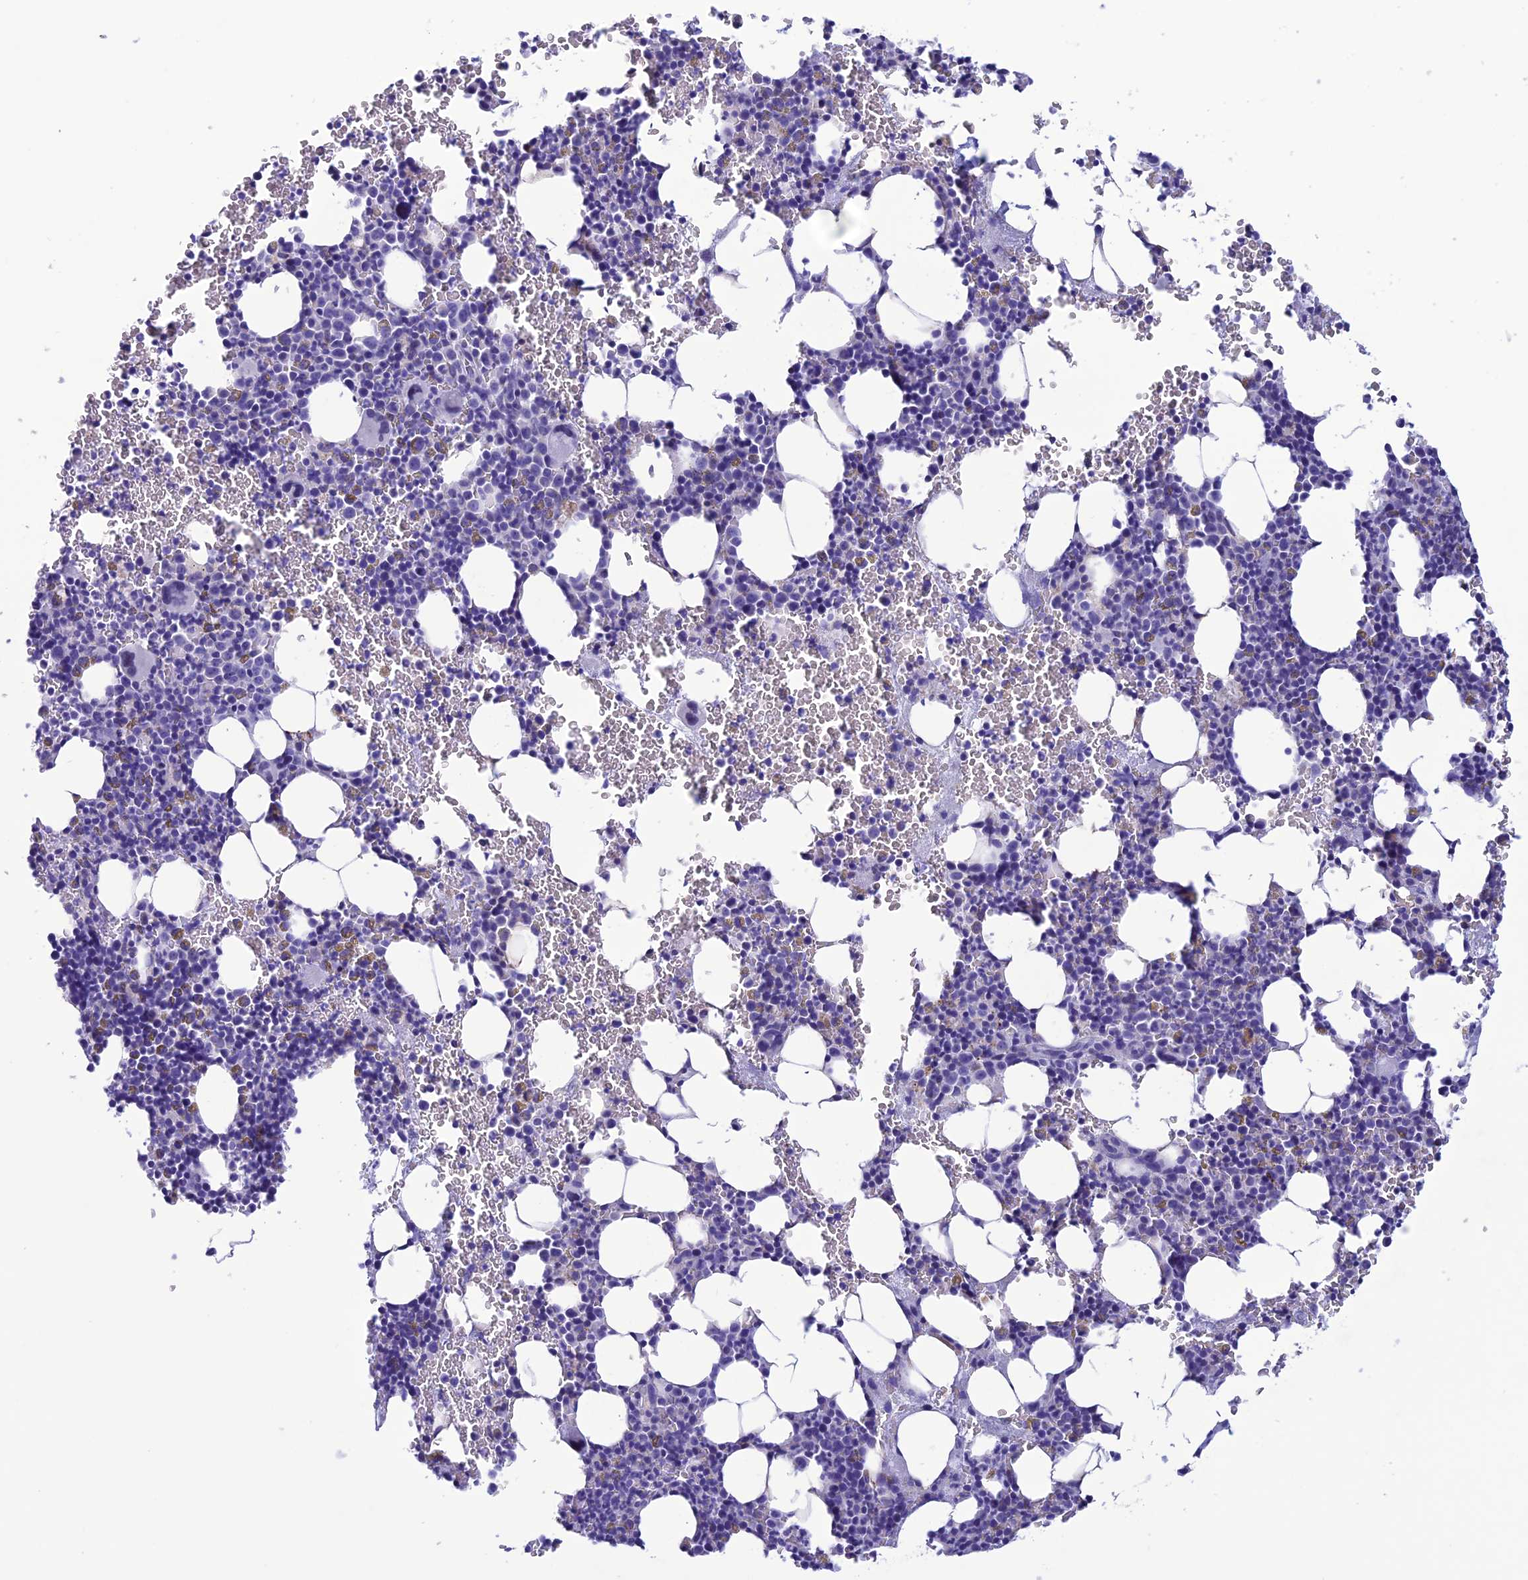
{"staining": {"intensity": "negative", "quantity": "none", "location": "none"}, "tissue": "bone marrow", "cell_type": "Hematopoietic cells", "image_type": "normal", "snomed": [{"axis": "morphology", "description": "Normal tissue, NOS"}, {"axis": "topography", "description": "Bone marrow"}], "caption": "Immunohistochemistry (IHC) of unremarkable bone marrow reveals no staining in hematopoietic cells.", "gene": "CFAP210", "patient": {"sex": "male", "age": 41}}